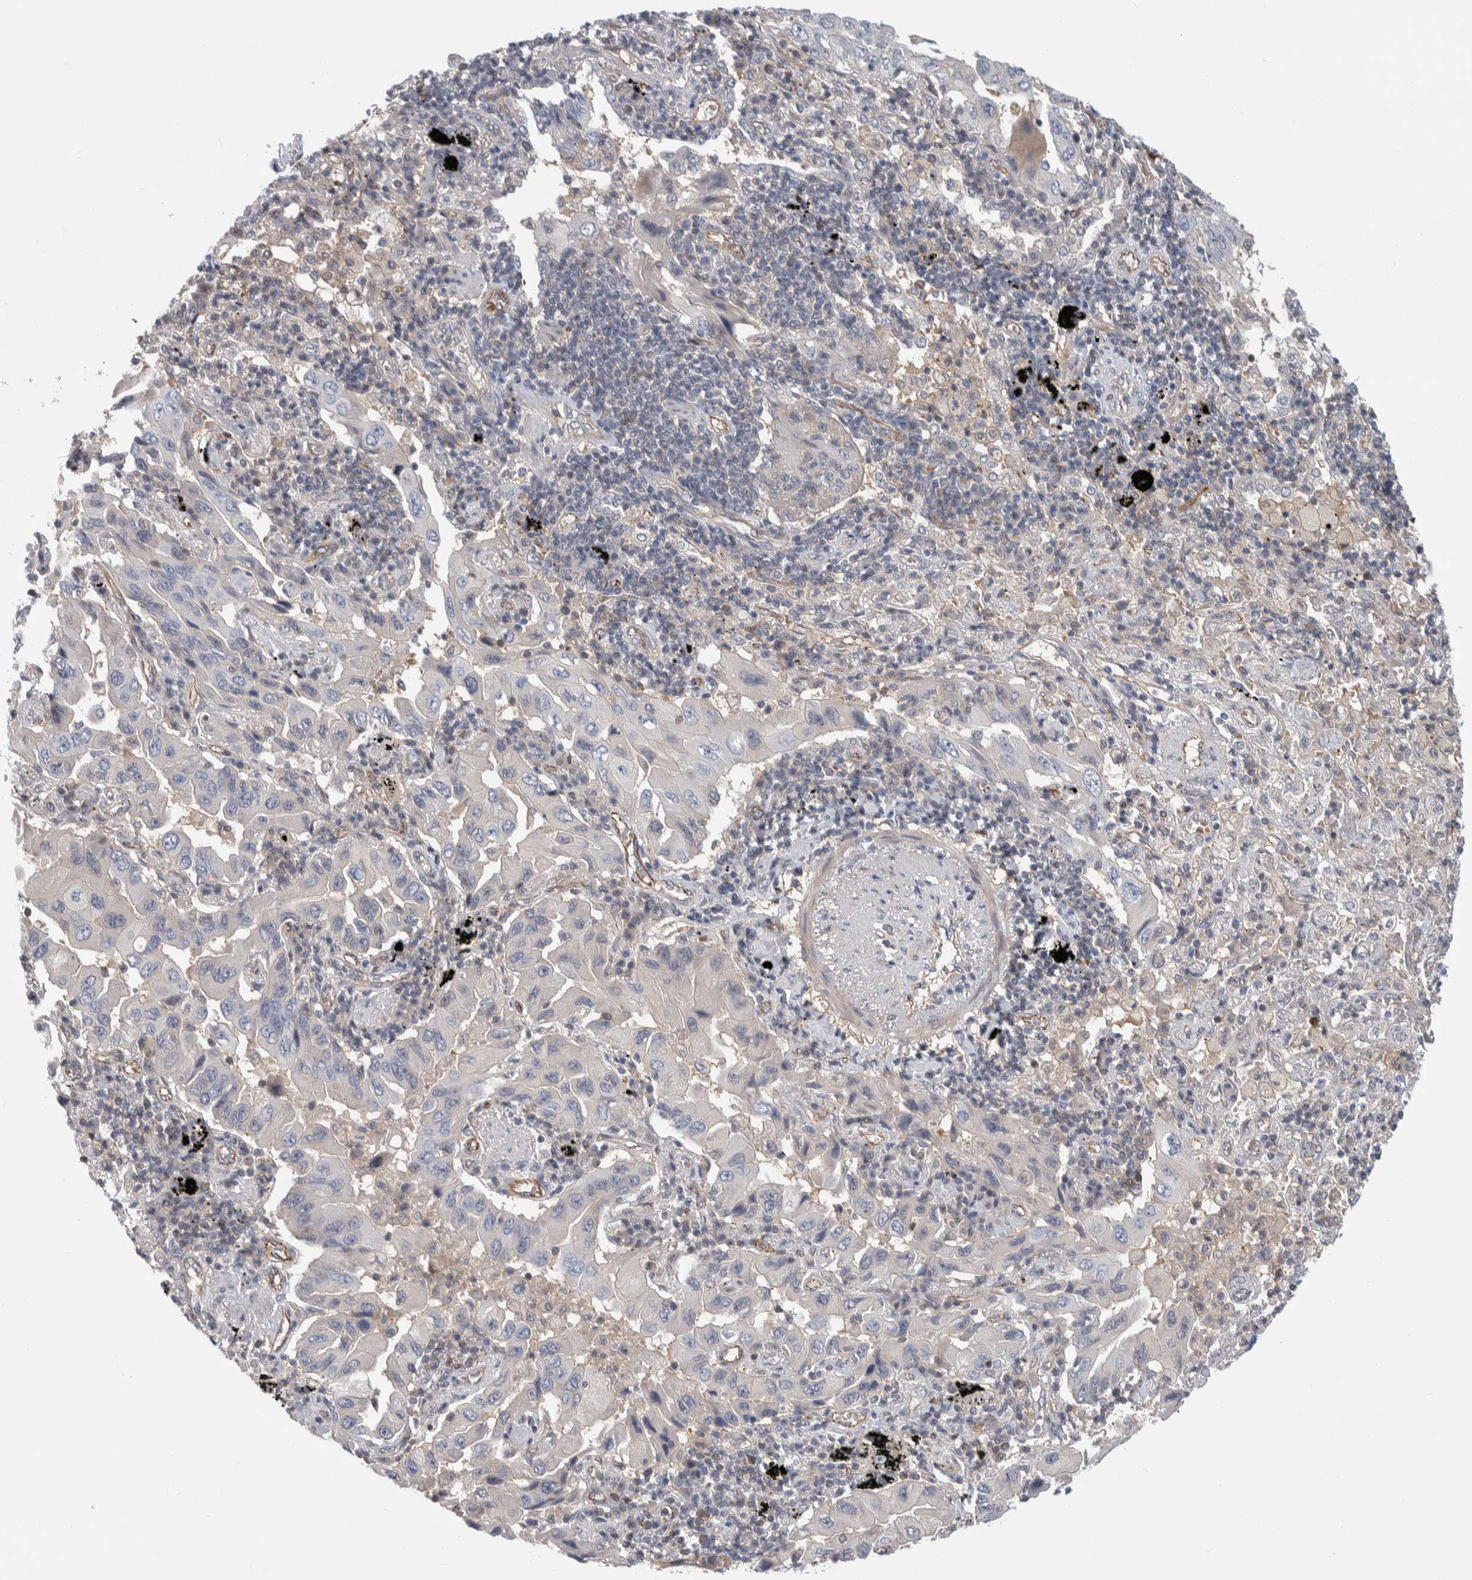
{"staining": {"intensity": "negative", "quantity": "none", "location": "none"}, "tissue": "lung cancer", "cell_type": "Tumor cells", "image_type": "cancer", "snomed": [{"axis": "morphology", "description": "Adenocarcinoma, NOS"}, {"axis": "topography", "description": "Lung"}], "caption": "There is no significant expression in tumor cells of lung cancer. Brightfield microscopy of immunohistochemistry (IHC) stained with DAB (3,3'-diaminobenzidine) (brown) and hematoxylin (blue), captured at high magnification.", "gene": "ZNF862", "patient": {"sex": "female", "age": 65}}